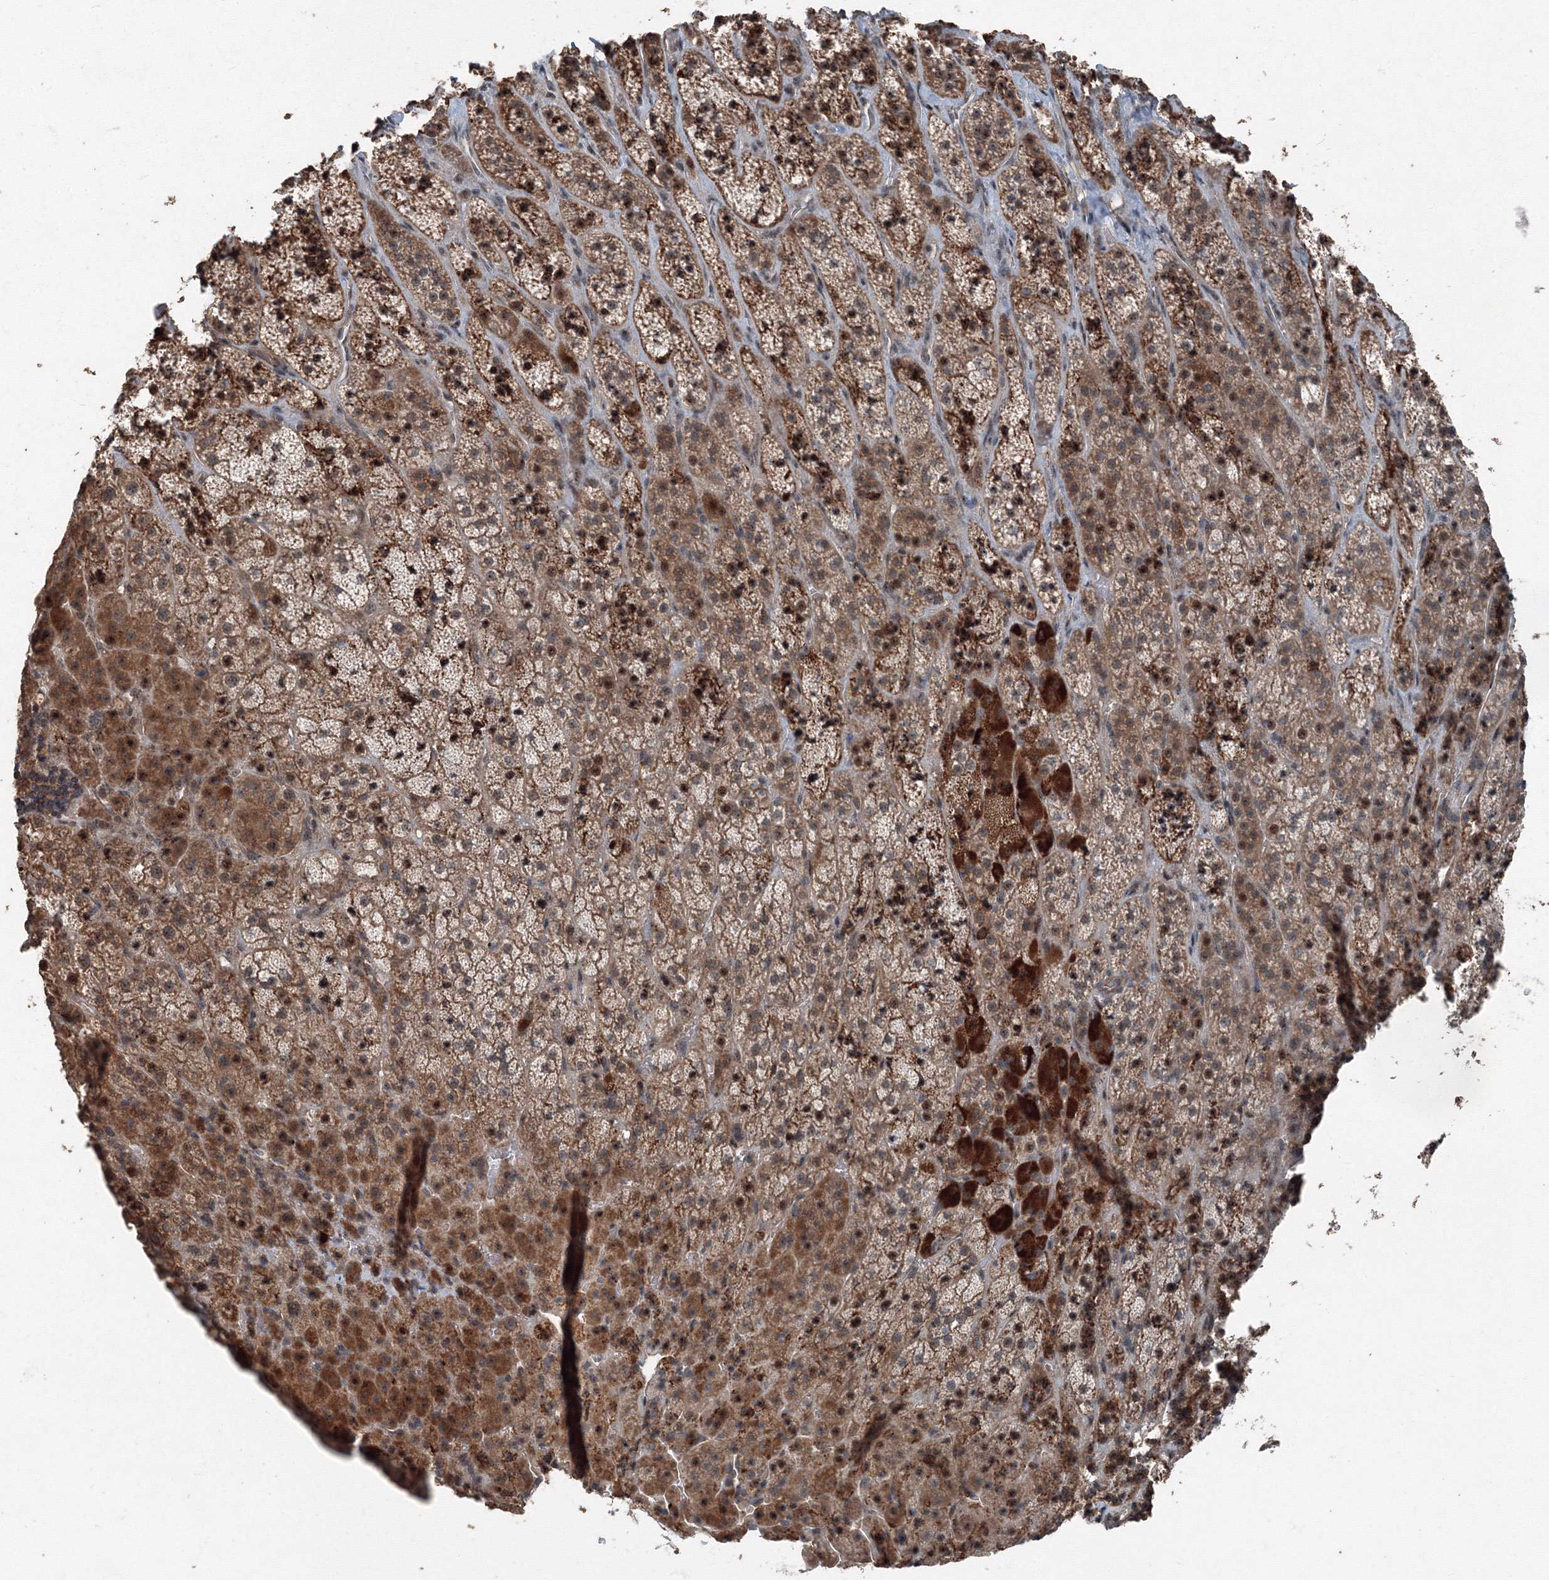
{"staining": {"intensity": "strong", "quantity": "25%-75%", "location": "cytoplasmic/membranous"}, "tissue": "adrenal gland", "cell_type": "Glandular cells", "image_type": "normal", "snomed": [{"axis": "morphology", "description": "Normal tissue, NOS"}, {"axis": "topography", "description": "Adrenal gland"}], "caption": "Immunohistochemistry photomicrograph of unremarkable adrenal gland stained for a protein (brown), which demonstrates high levels of strong cytoplasmic/membranous staining in about 25%-75% of glandular cells.", "gene": "AASDH", "patient": {"sex": "female", "age": 57}}